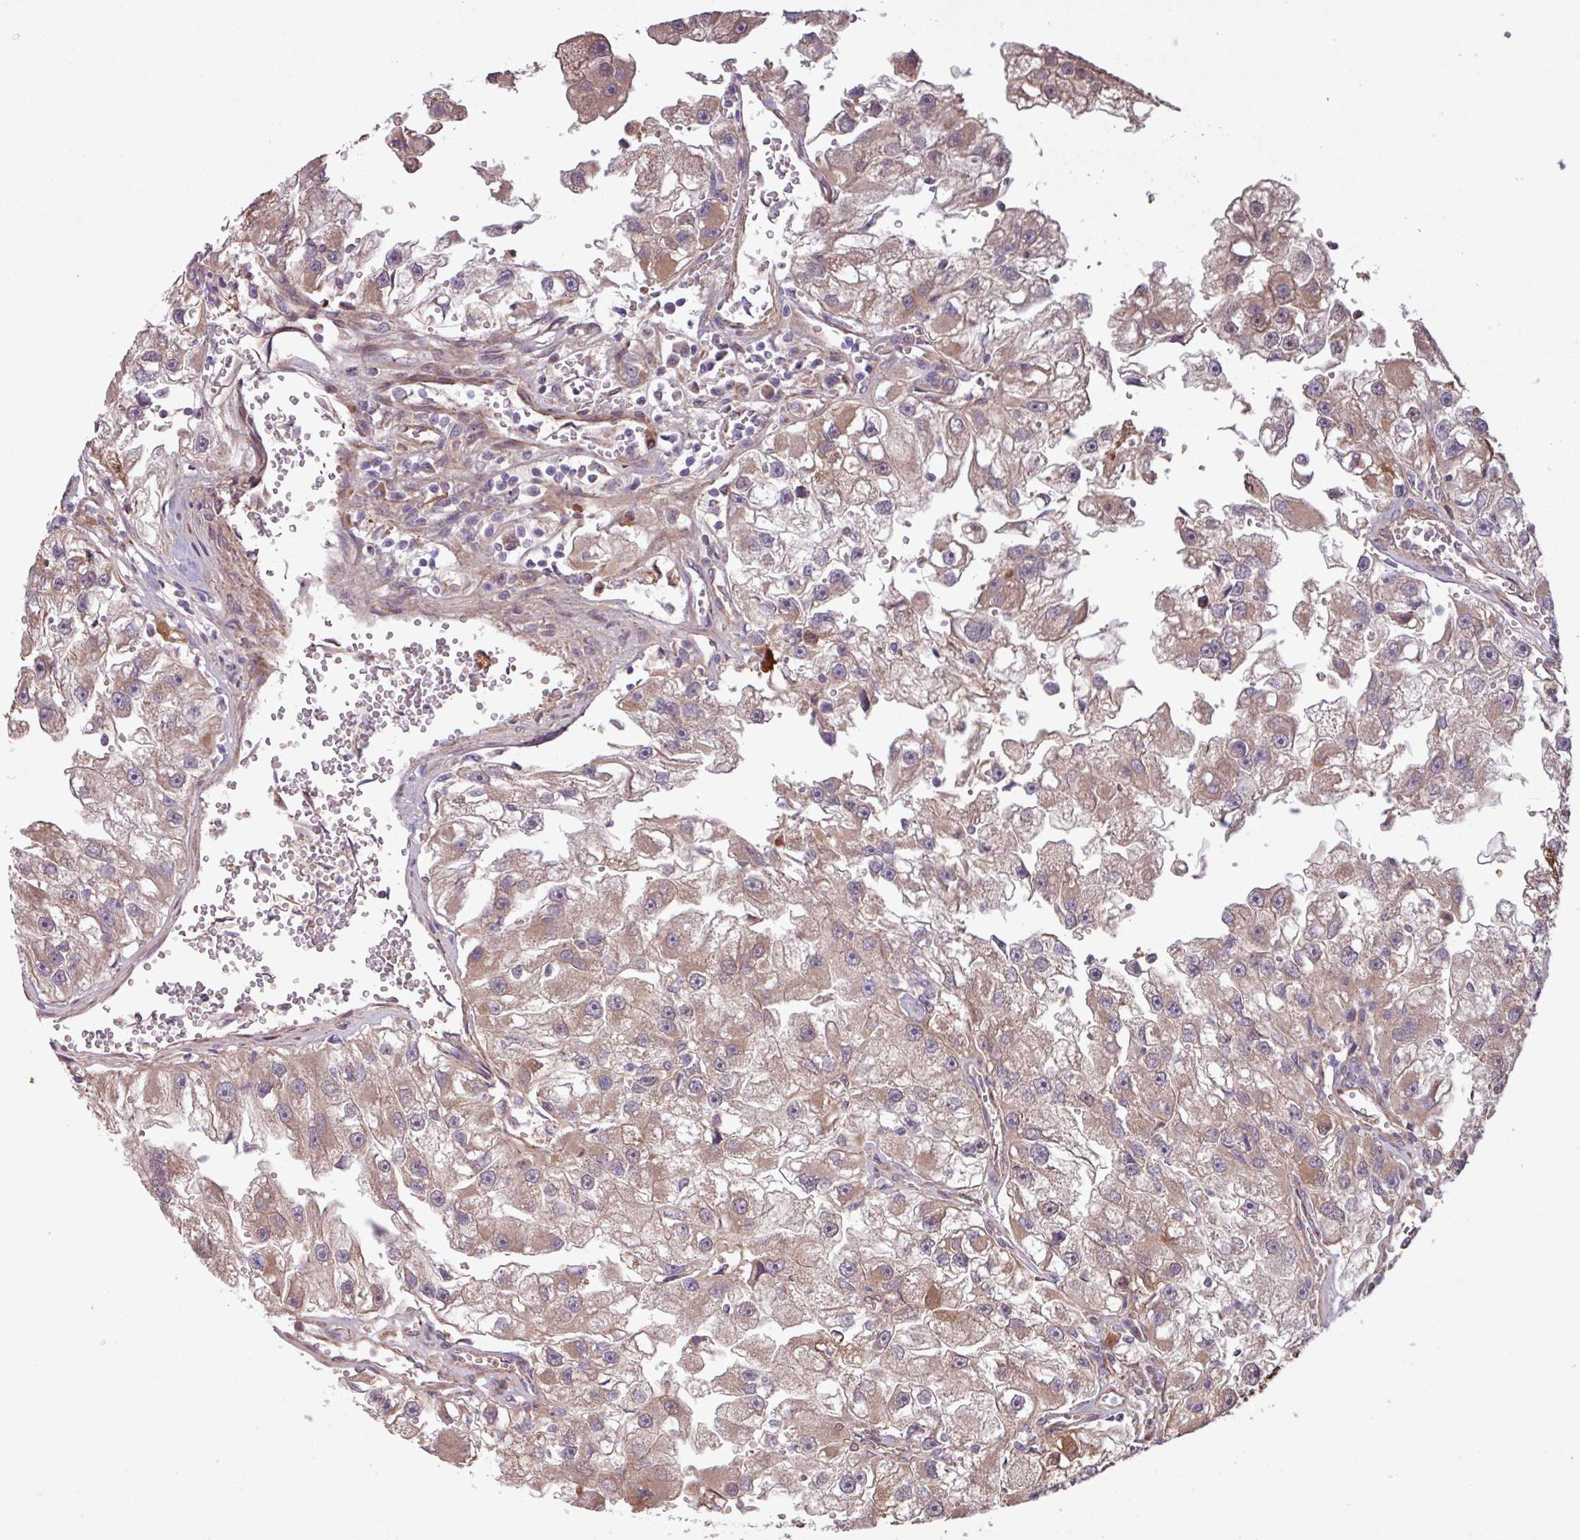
{"staining": {"intensity": "moderate", "quantity": ">75%", "location": "cytoplasmic/membranous"}, "tissue": "renal cancer", "cell_type": "Tumor cells", "image_type": "cancer", "snomed": [{"axis": "morphology", "description": "Adenocarcinoma, NOS"}, {"axis": "topography", "description": "Kidney"}], "caption": "About >75% of tumor cells in human adenocarcinoma (renal) demonstrate moderate cytoplasmic/membranous protein expression as visualized by brown immunohistochemical staining.", "gene": "PDPR", "patient": {"sex": "male", "age": 63}}